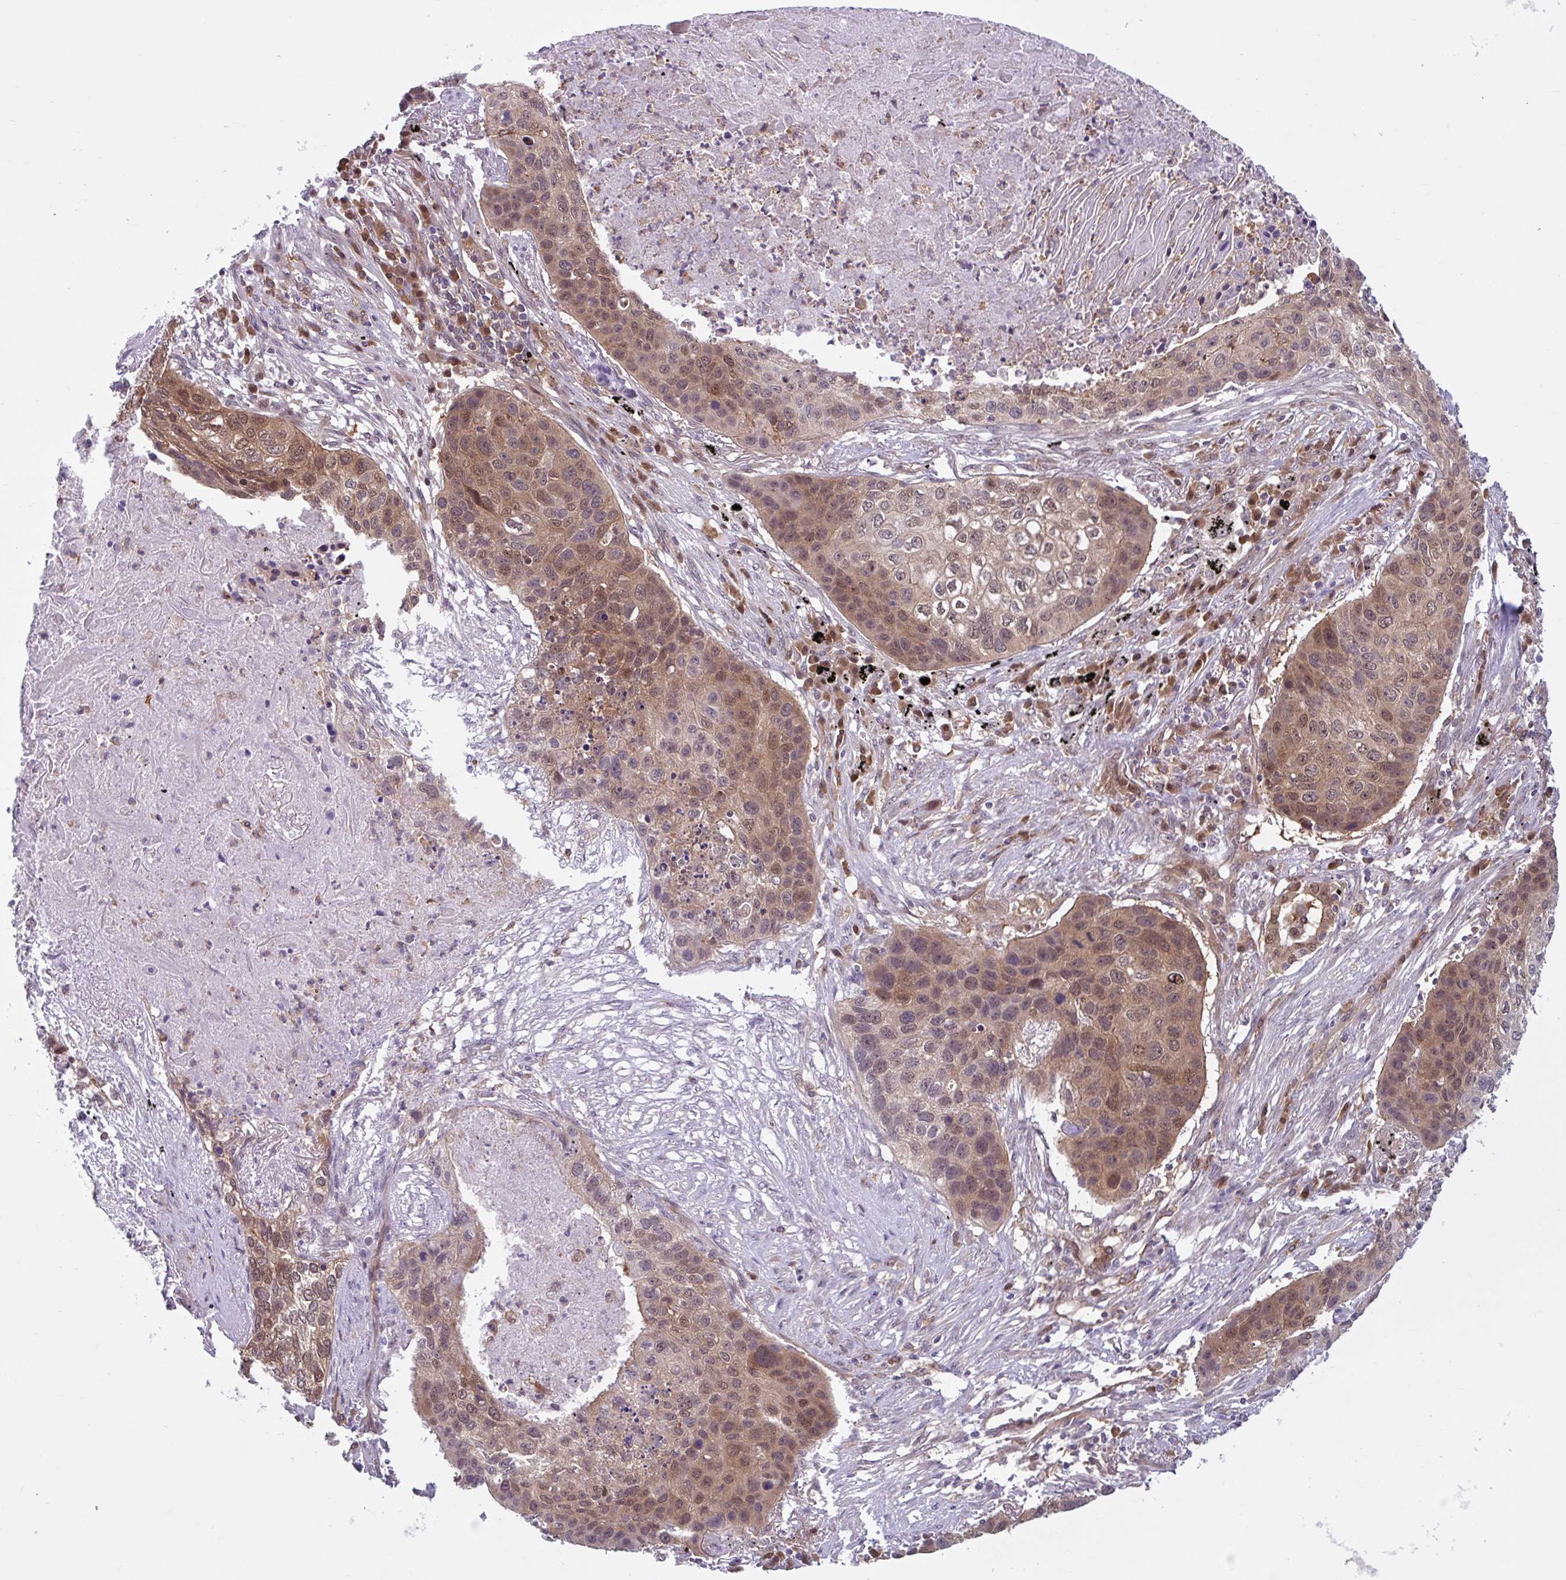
{"staining": {"intensity": "moderate", "quantity": ">75%", "location": "cytoplasmic/membranous,nuclear"}, "tissue": "lung cancer", "cell_type": "Tumor cells", "image_type": "cancer", "snomed": [{"axis": "morphology", "description": "Squamous cell carcinoma, NOS"}, {"axis": "topography", "description": "Lung"}], "caption": "Immunohistochemistry histopathology image of human lung cancer stained for a protein (brown), which reveals medium levels of moderate cytoplasmic/membranous and nuclear positivity in about >75% of tumor cells.", "gene": "HMBS", "patient": {"sex": "female", "age": 63}}